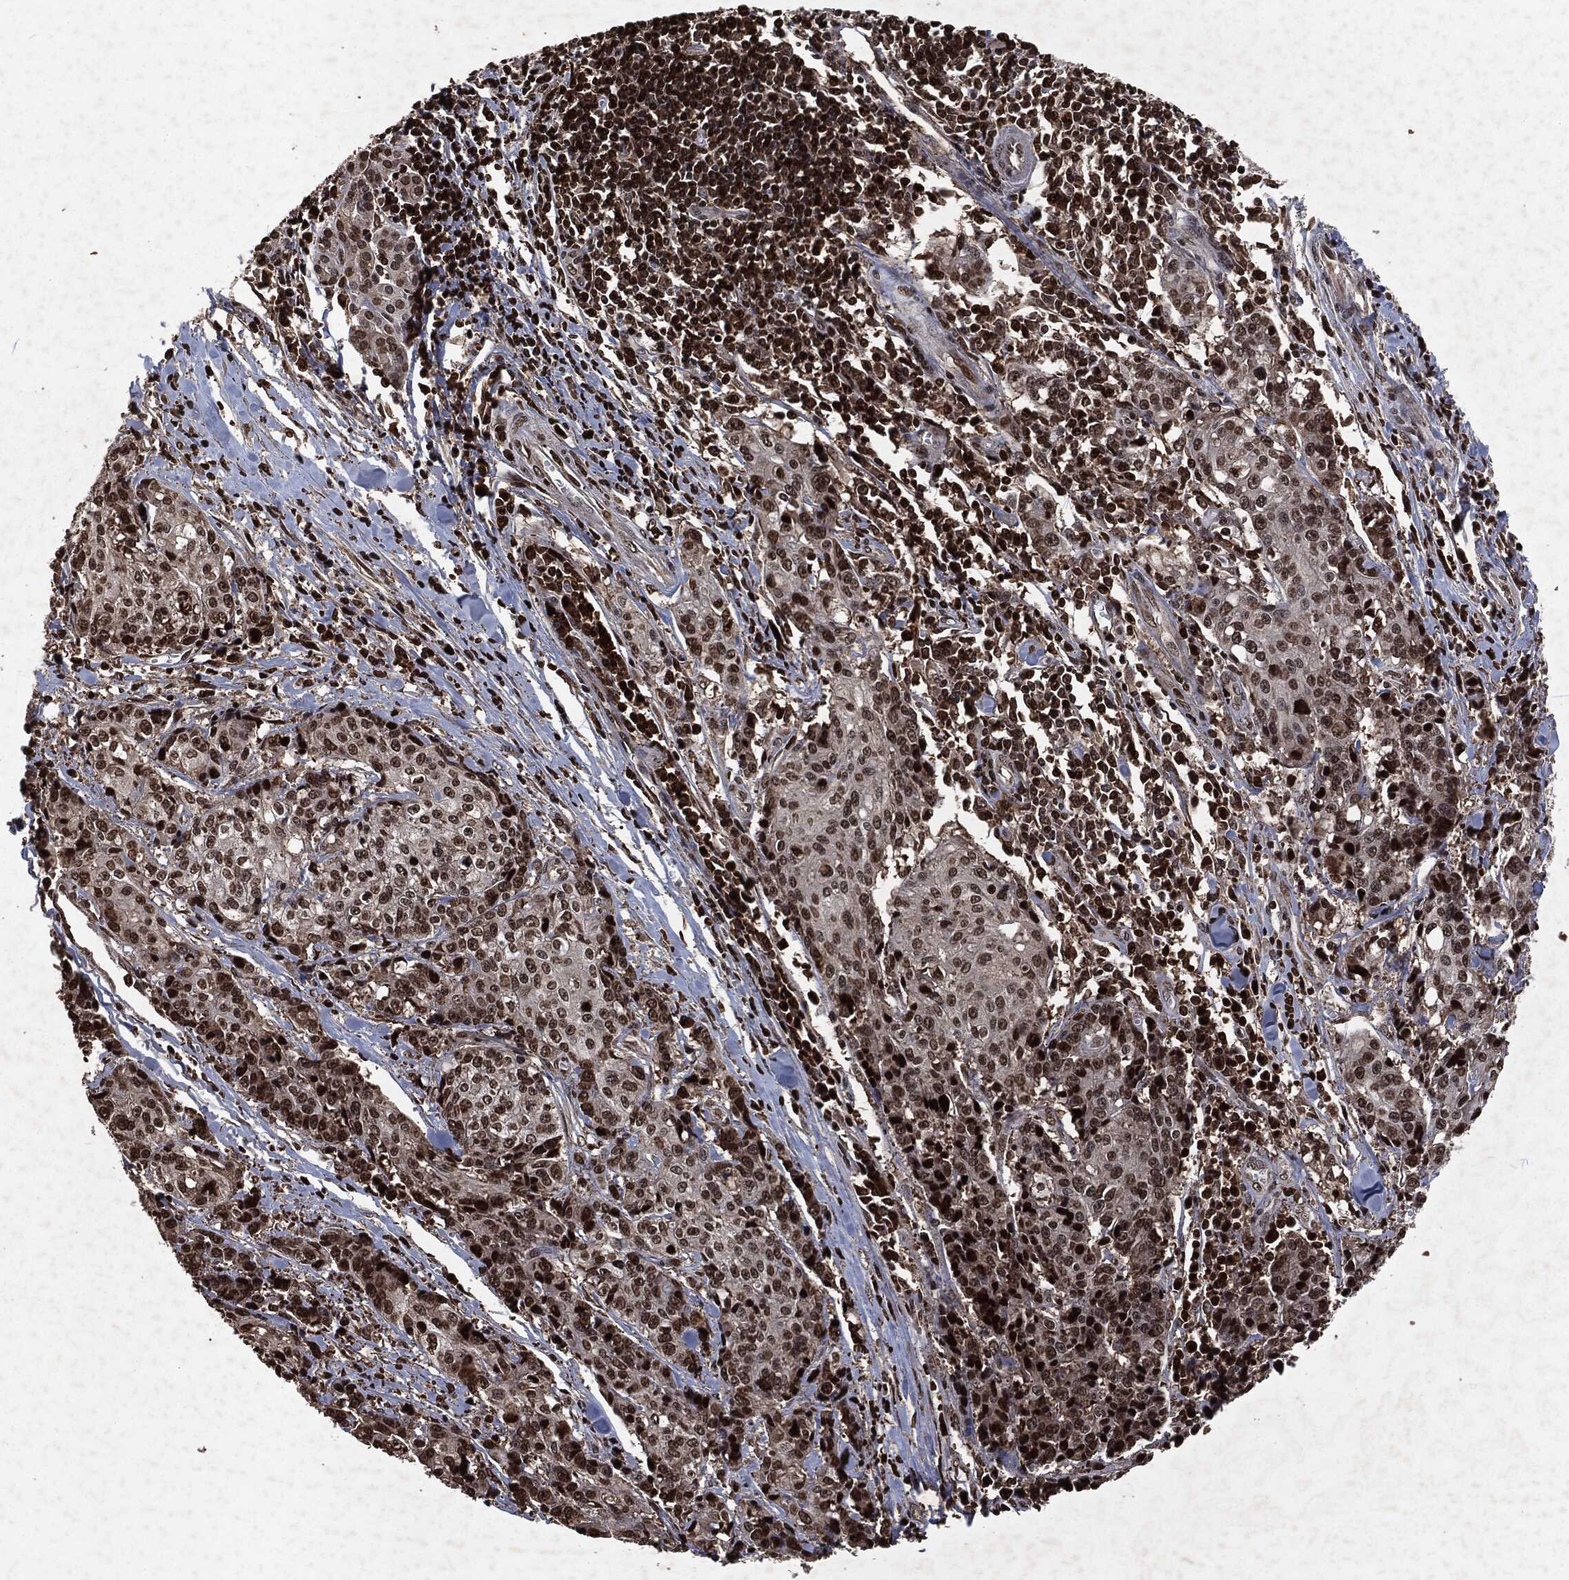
{"staining": {"intensity": "strong", "quantity": "25%-75%", "location": "nuclear"}, "tissue": "pancreatic cancer", "cell_type": "Tumor cells", "image_type": "cancer", "snomed": [{"axis": "morphology", "description": "Adenocarcinoma, NOS"}, {"axis": "topography", "description": "Pancreas"}], "caption": "The histopathology image shows immunohistochemical staining of pancreatic cancer. There is strong nuclear positivity is present in approximately 25%-75% of tumor cells.", "gene": "SNAI1", "patient": {"sex": "male", "age": 64}}